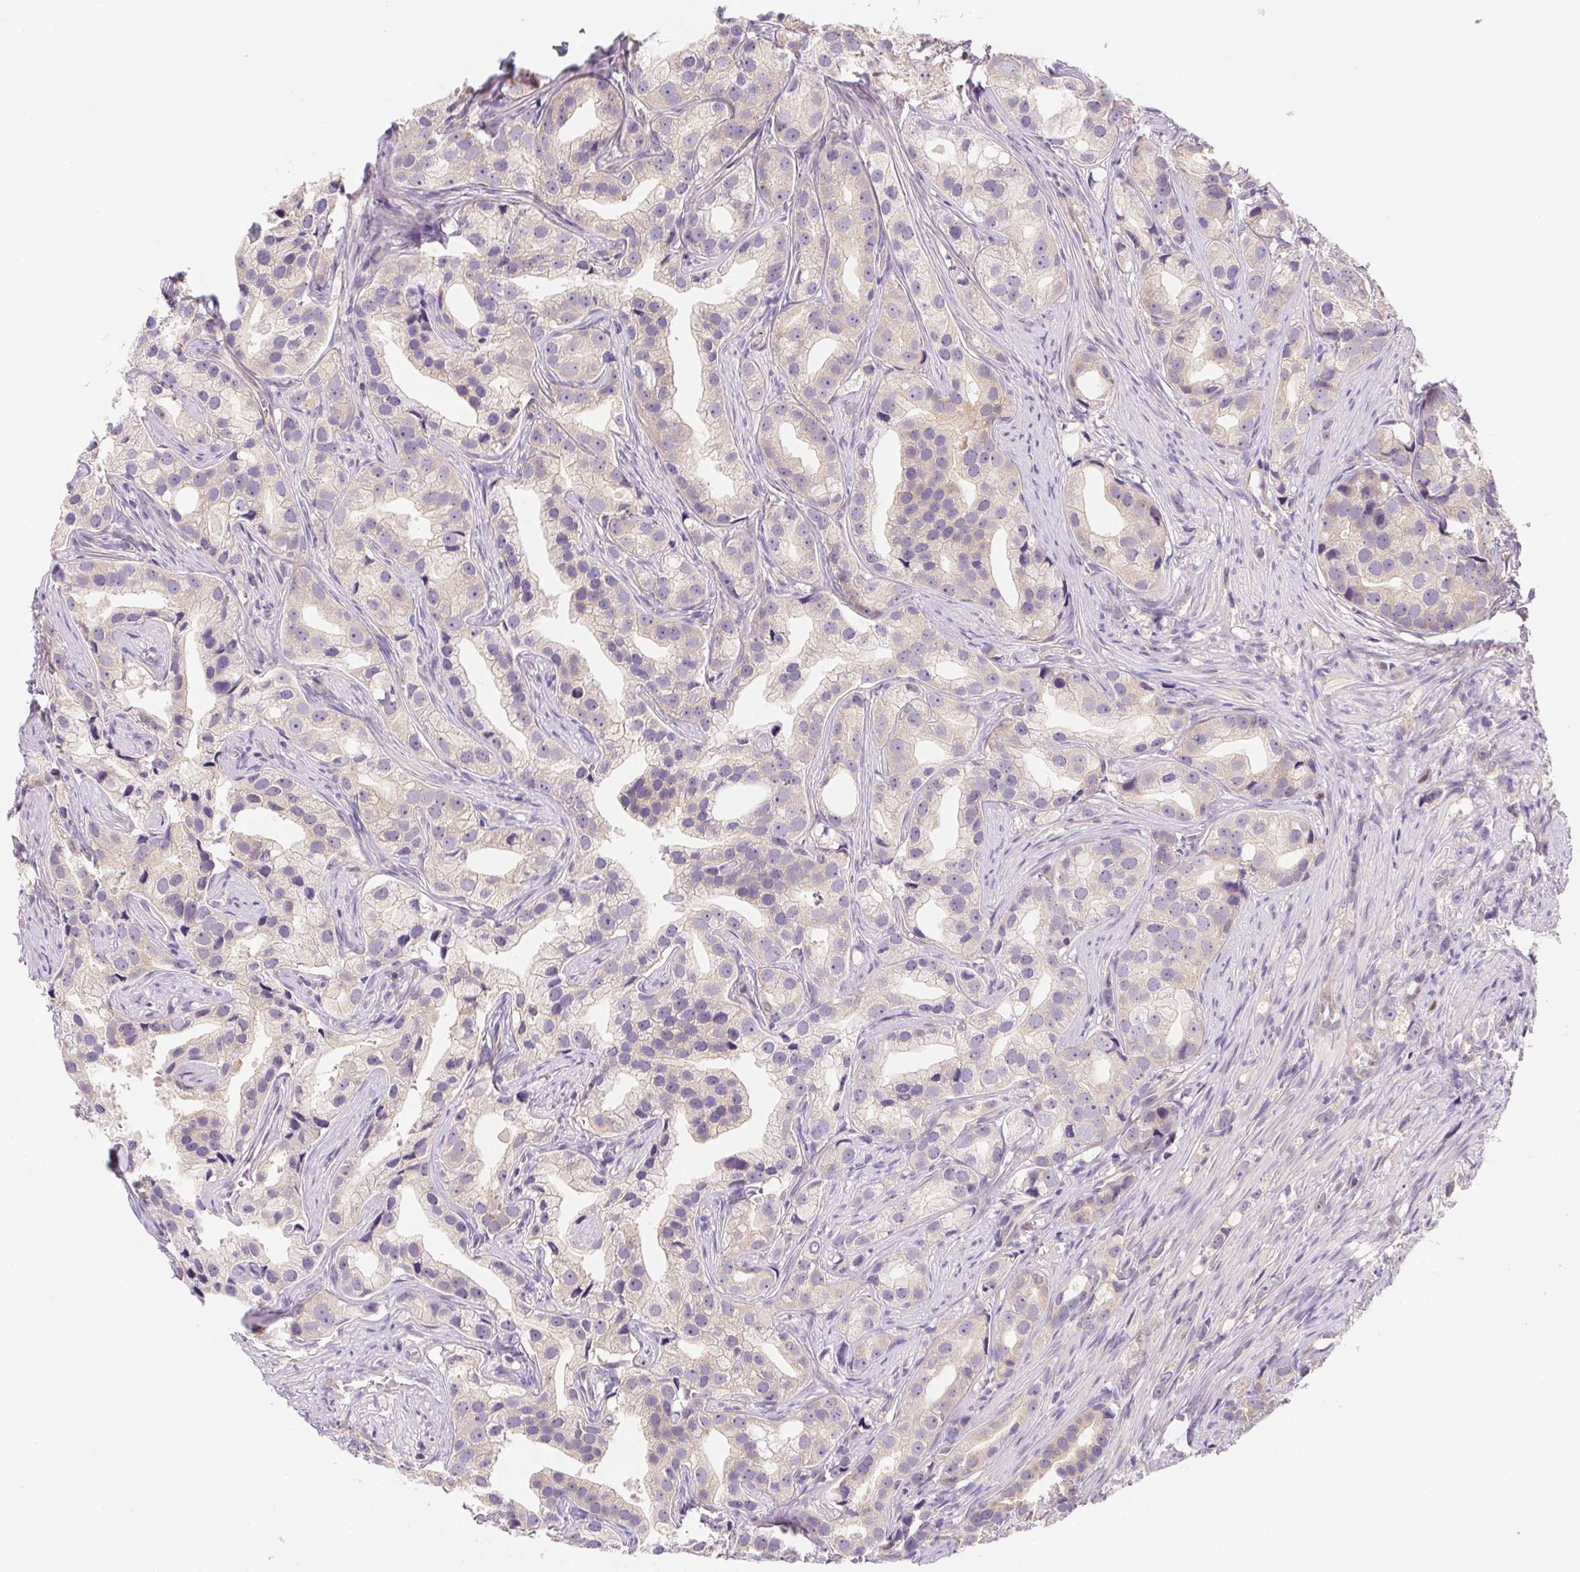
{"staining": {"intensity": "negative", "quantity": "none", "location": "none"}, "tissue": "prostate cancer", "cell_type": "Tumor cells", "image_type": "cancer", "snomed": [{"axis": "morphology", "description": "Adenocarcinoma, High grade"}, {"axis": "topography", "description": "Prostate"}], "caption": "IHC photomicrograph of neoplastic tissue: prostate high-grade adenocarcinoma stained with DAB displays no significant protein staining in tumor cells.", "gene": "PRKAA1", "patient": {"sex": "male", "age": 75}}